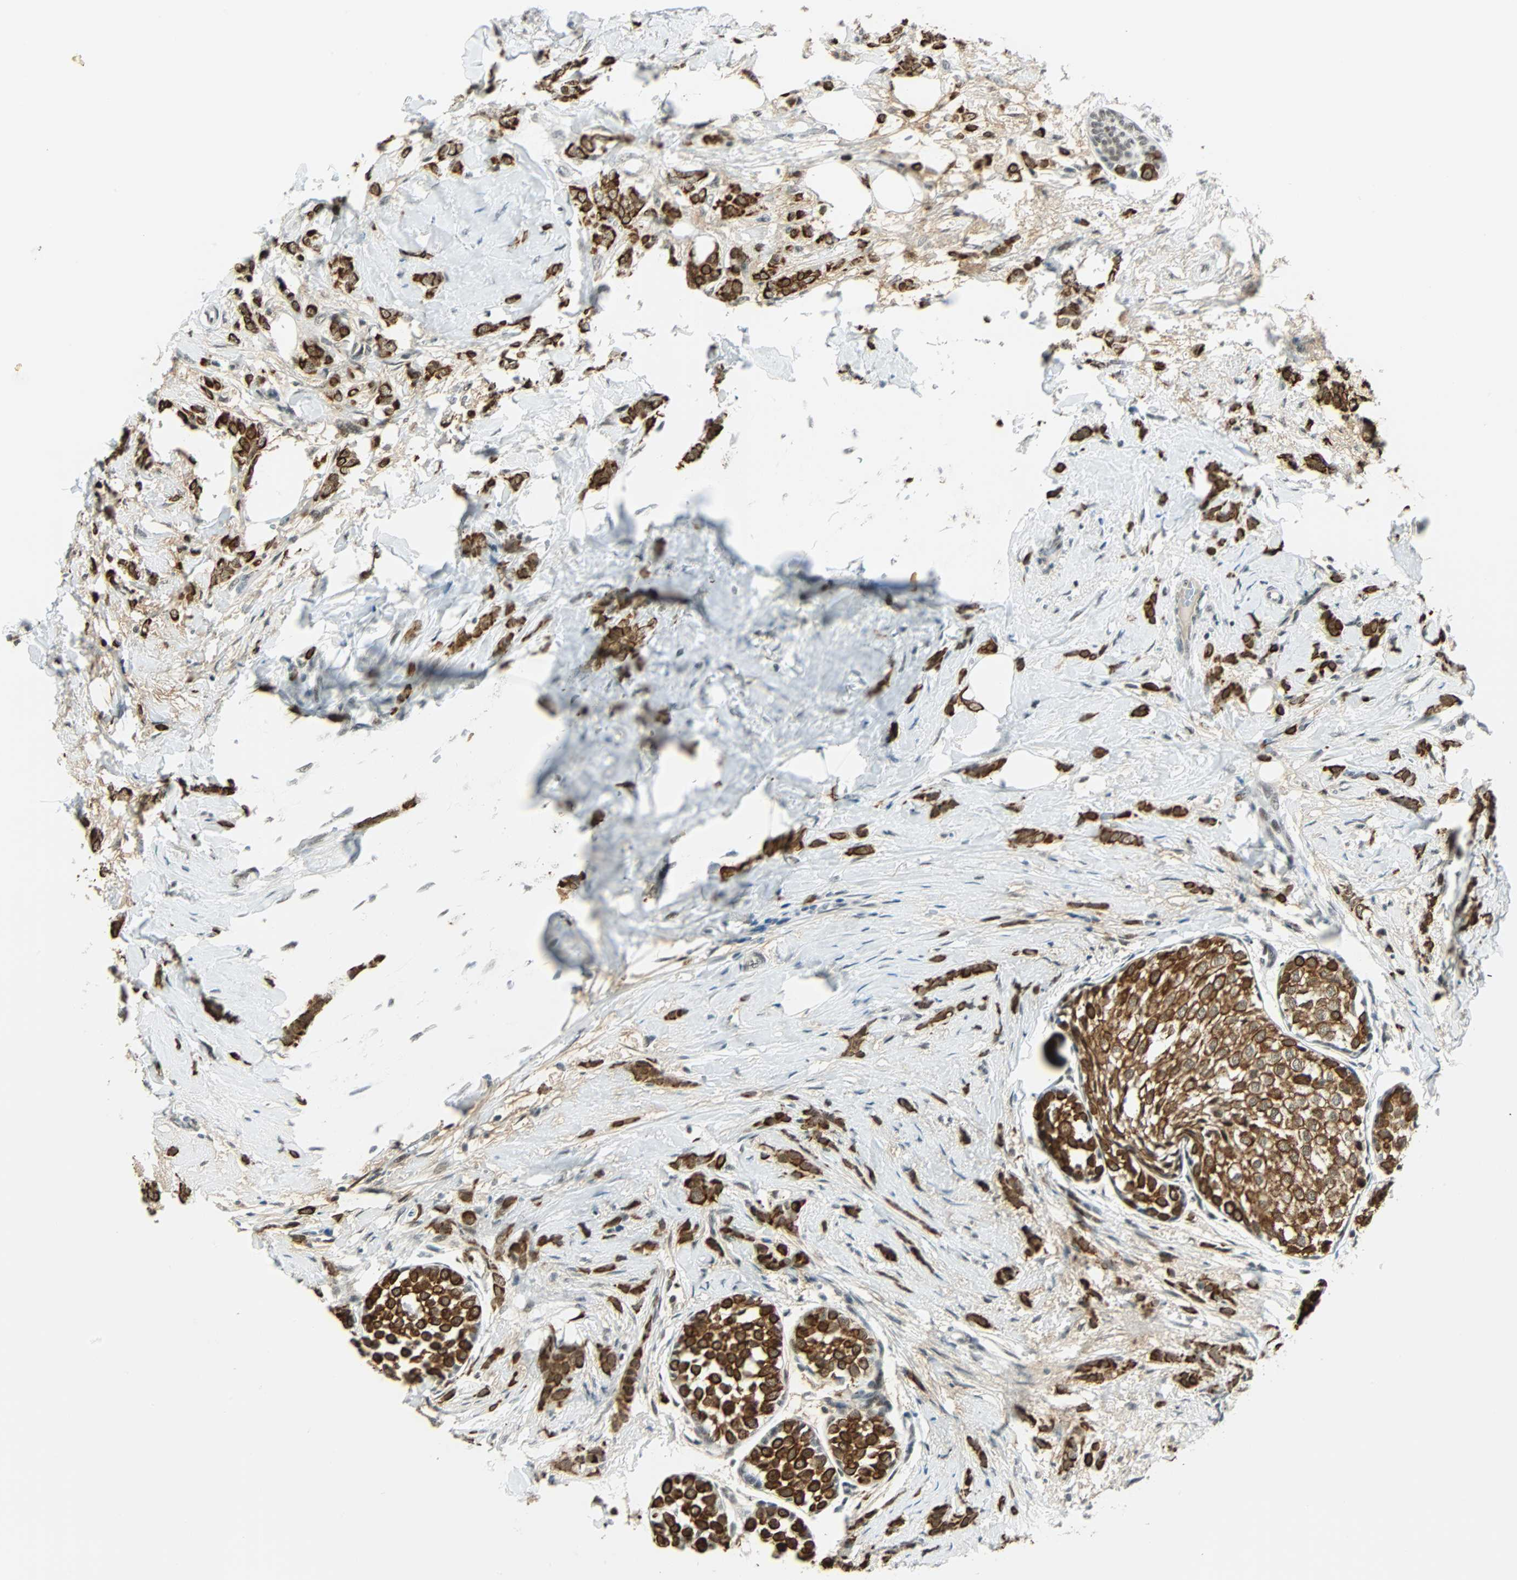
{"staining": {"intensity": "strong", "quantity": ">75%", "location": "cytoplasmic/membranous"}, "tissue": "breast cancer", "cell_type": "Tumor cells", "image_type": "cancer", "snomed": [{"axis": "morphology", "description": "Lobular carcinoma, in situ"}, {"axis": "morphology", "description": "Lobular carcinoma"}, {"axis": "topography", "description": "Breast"}], "caption": "Immunohistochemical staining of human breast cancer exhibits strong cytoplasmic/membranous protein staining in about >75% of tumor cells. The staining was performed using DAB (3,3'-diaminobenzidine), with brown indicating positive protein expression. Nuclei are stained blue with hematoxylin.", "gene": "NELFE", "patient": {"sex": "female", "age": 41}}